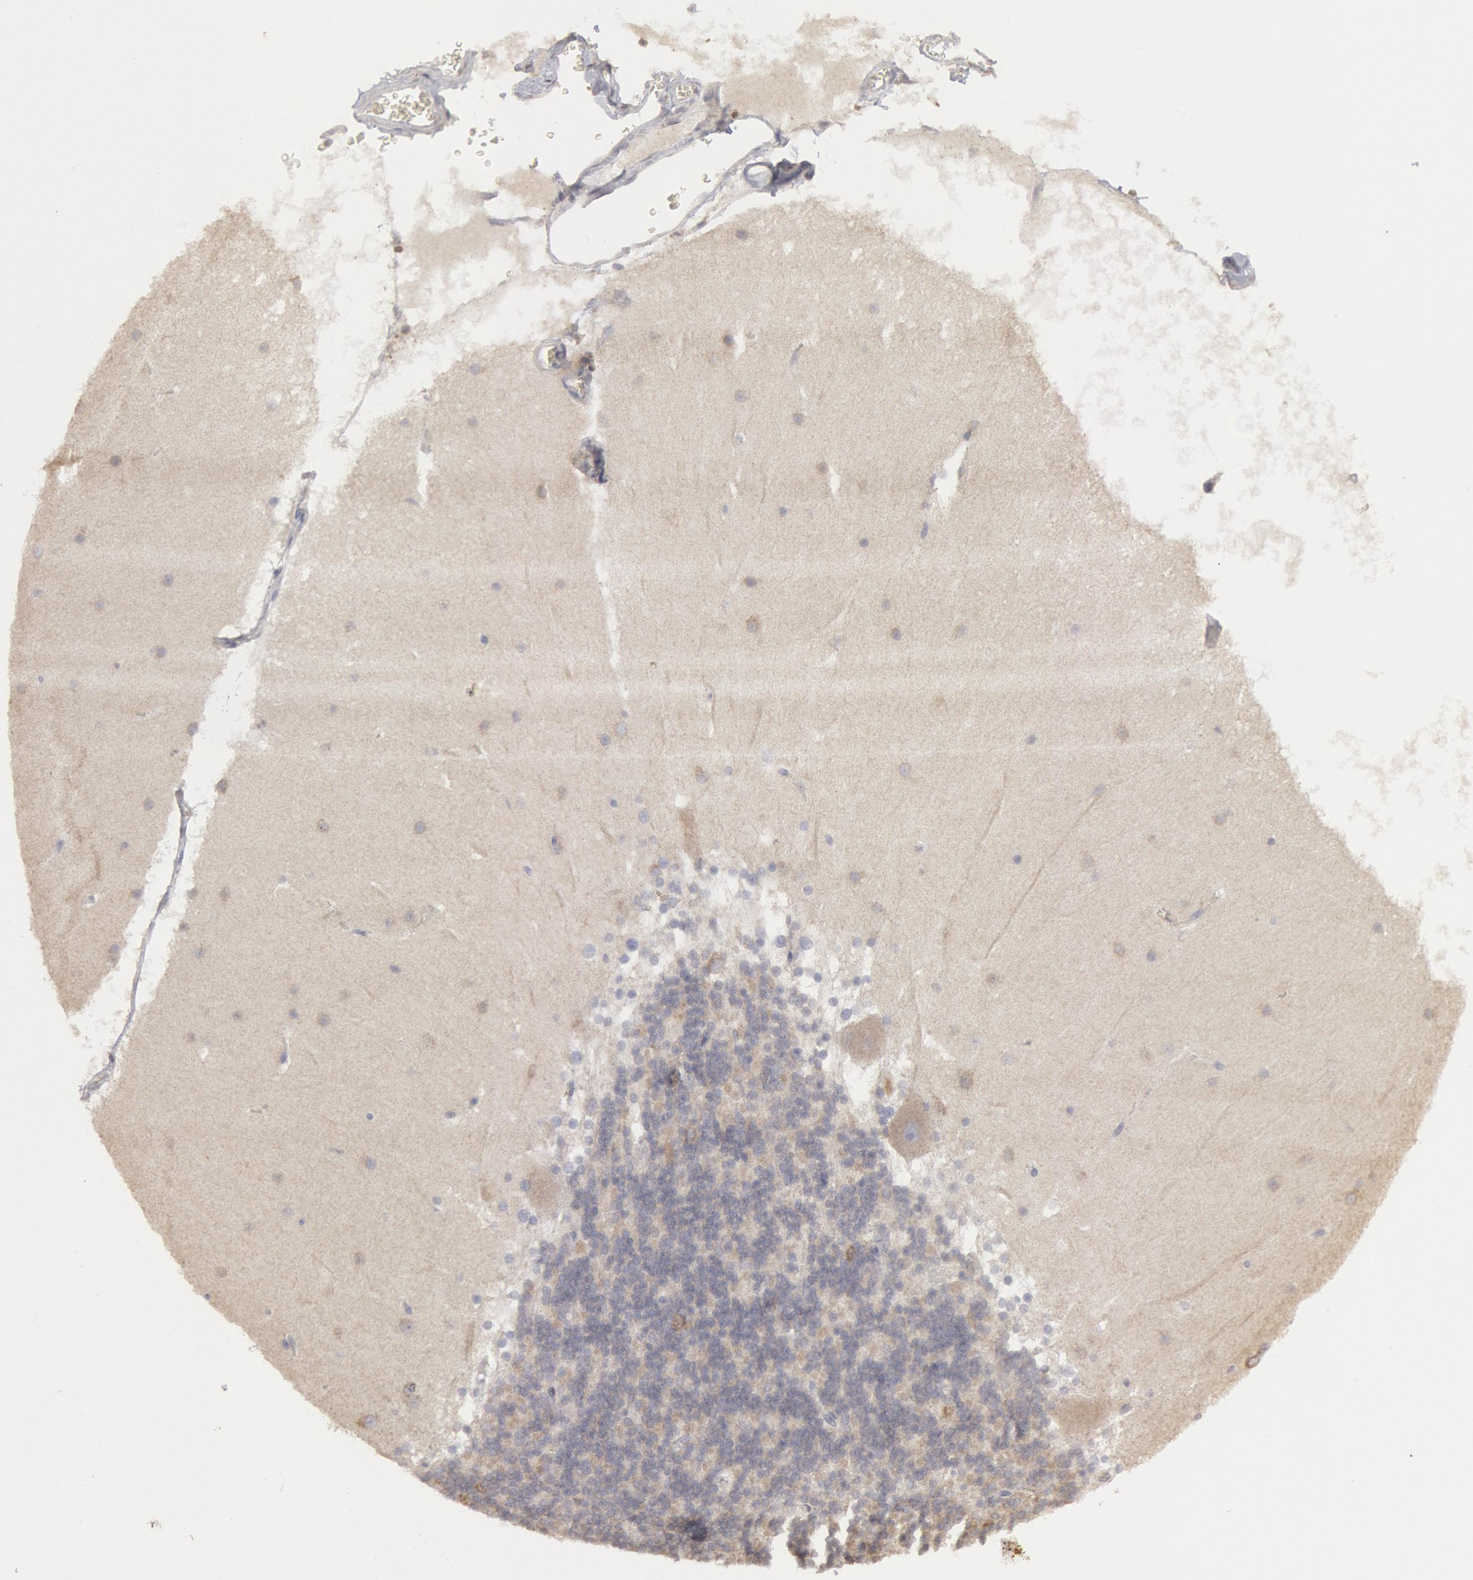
{"staining": {"intensity": "negative", "quantity": "none", "location": "none"}, "tissue": "cerebellum", "cell_type": "Cells in granular layer", "image_type": "normal", "snomed": [{"axis": "morphology", "description": "Normal tissue, NOS"}, {"axis": "topography", "description": "Cerebellum"}], "caption": "This is an IHC micrograph of benign cerebellum. There is no expression in cells in granular layer.", "gene": "OSBPL8", "patient": {"sex": "female", "age": 19}}